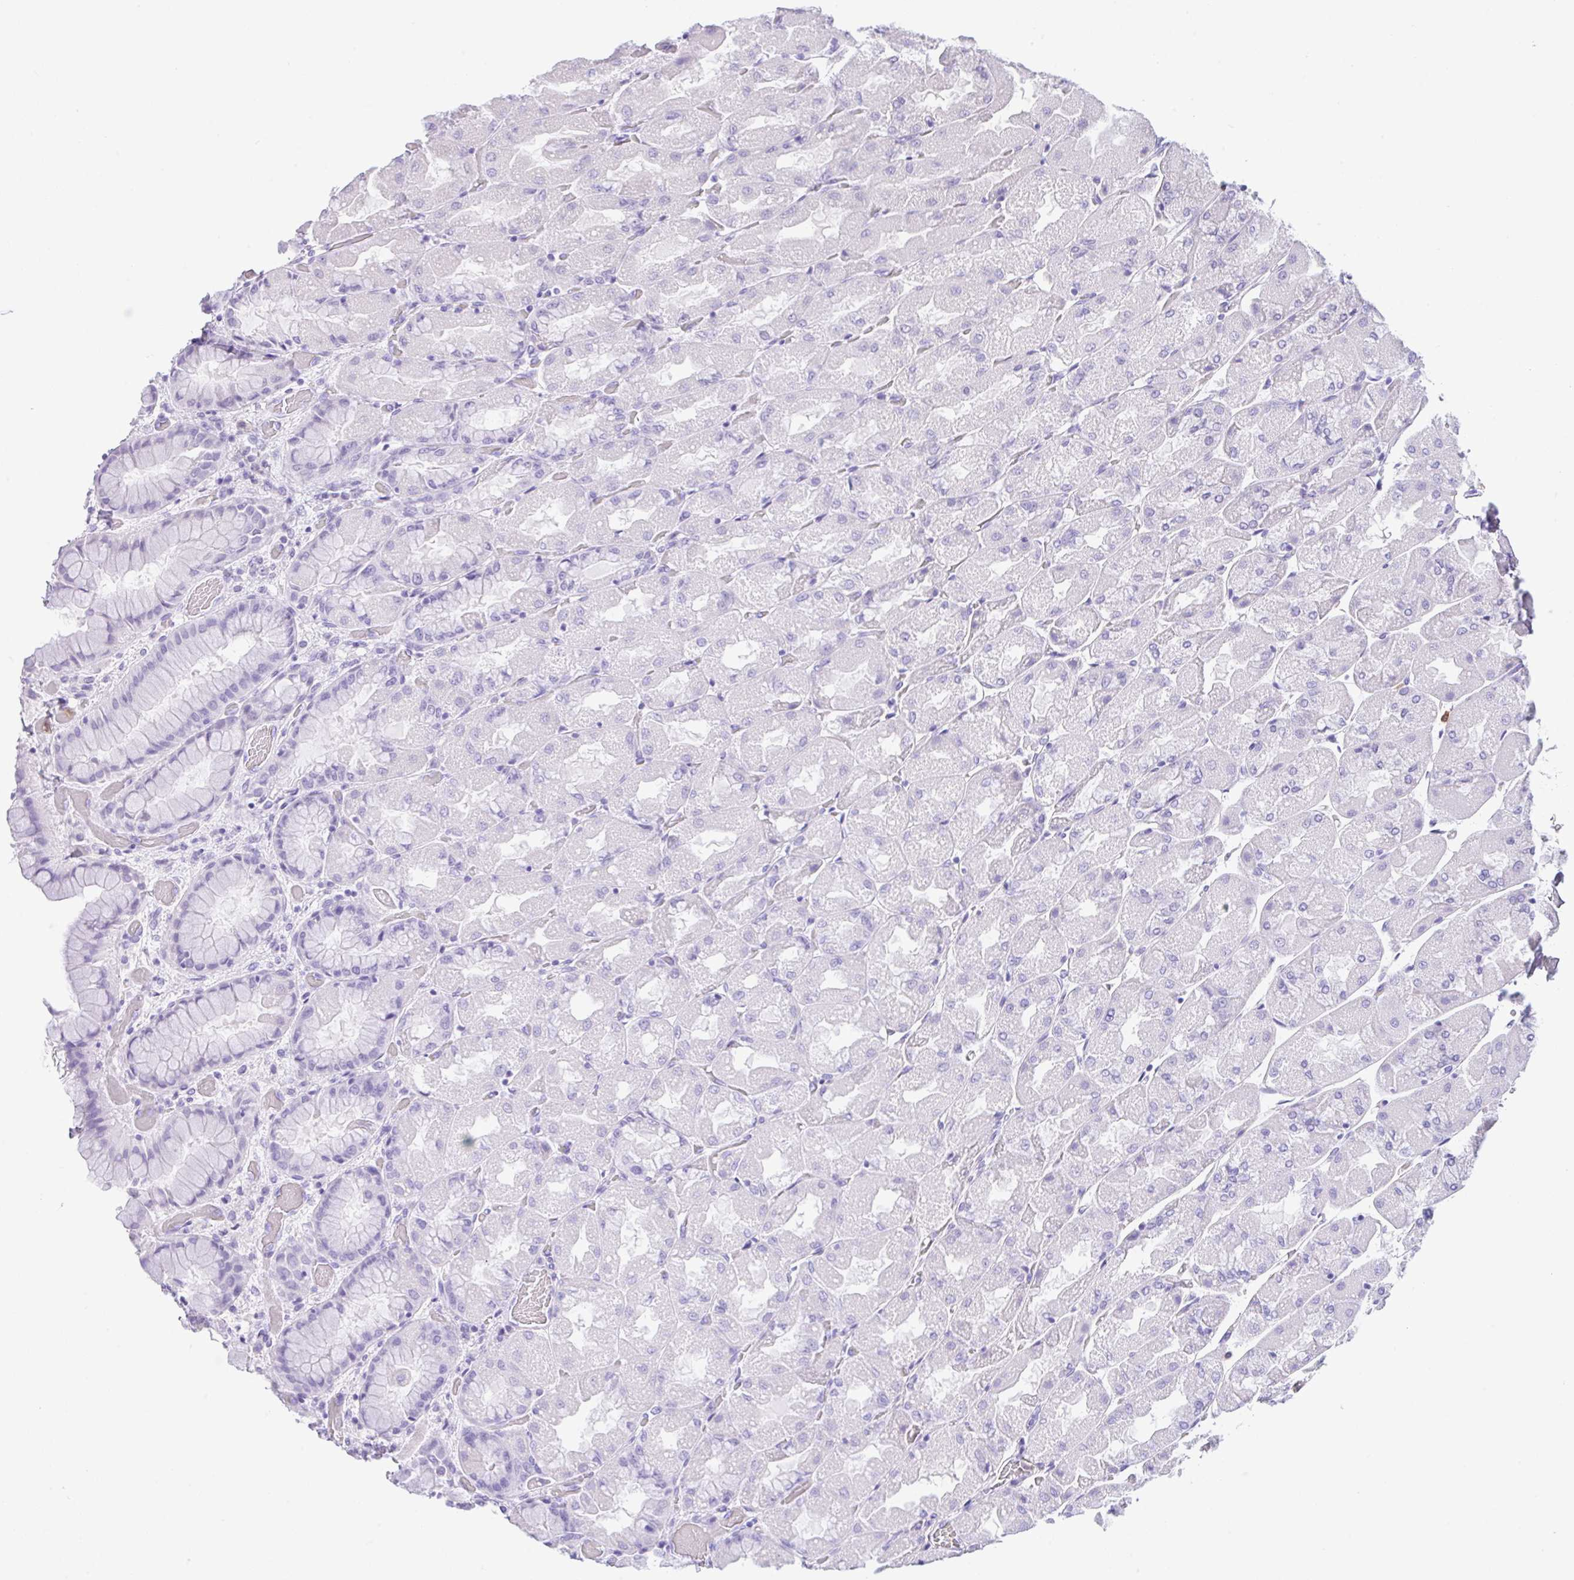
{"staining": {"intensity": "negative", "quantity": "none", "location": "none"}, "tissue": "stomach", "cell_type": "Glandular cells", "image_type": "normal", "snomed": [{"axis": "morphology", "description": "Normal tissue, NOS"}, {"axis": "topography", "description": "Stomach"}], "caption": "DAB (3,3'-diaminobenzidine) immunohistochemical staining of normal stomach demonstrates no significant positivity in glandular cells. (Brightfield microscopy of DAB immunohistochemistry (IHC) at high magnification).", "gene": "NCF1", "patient": {"sex": "female", "age": 61}}